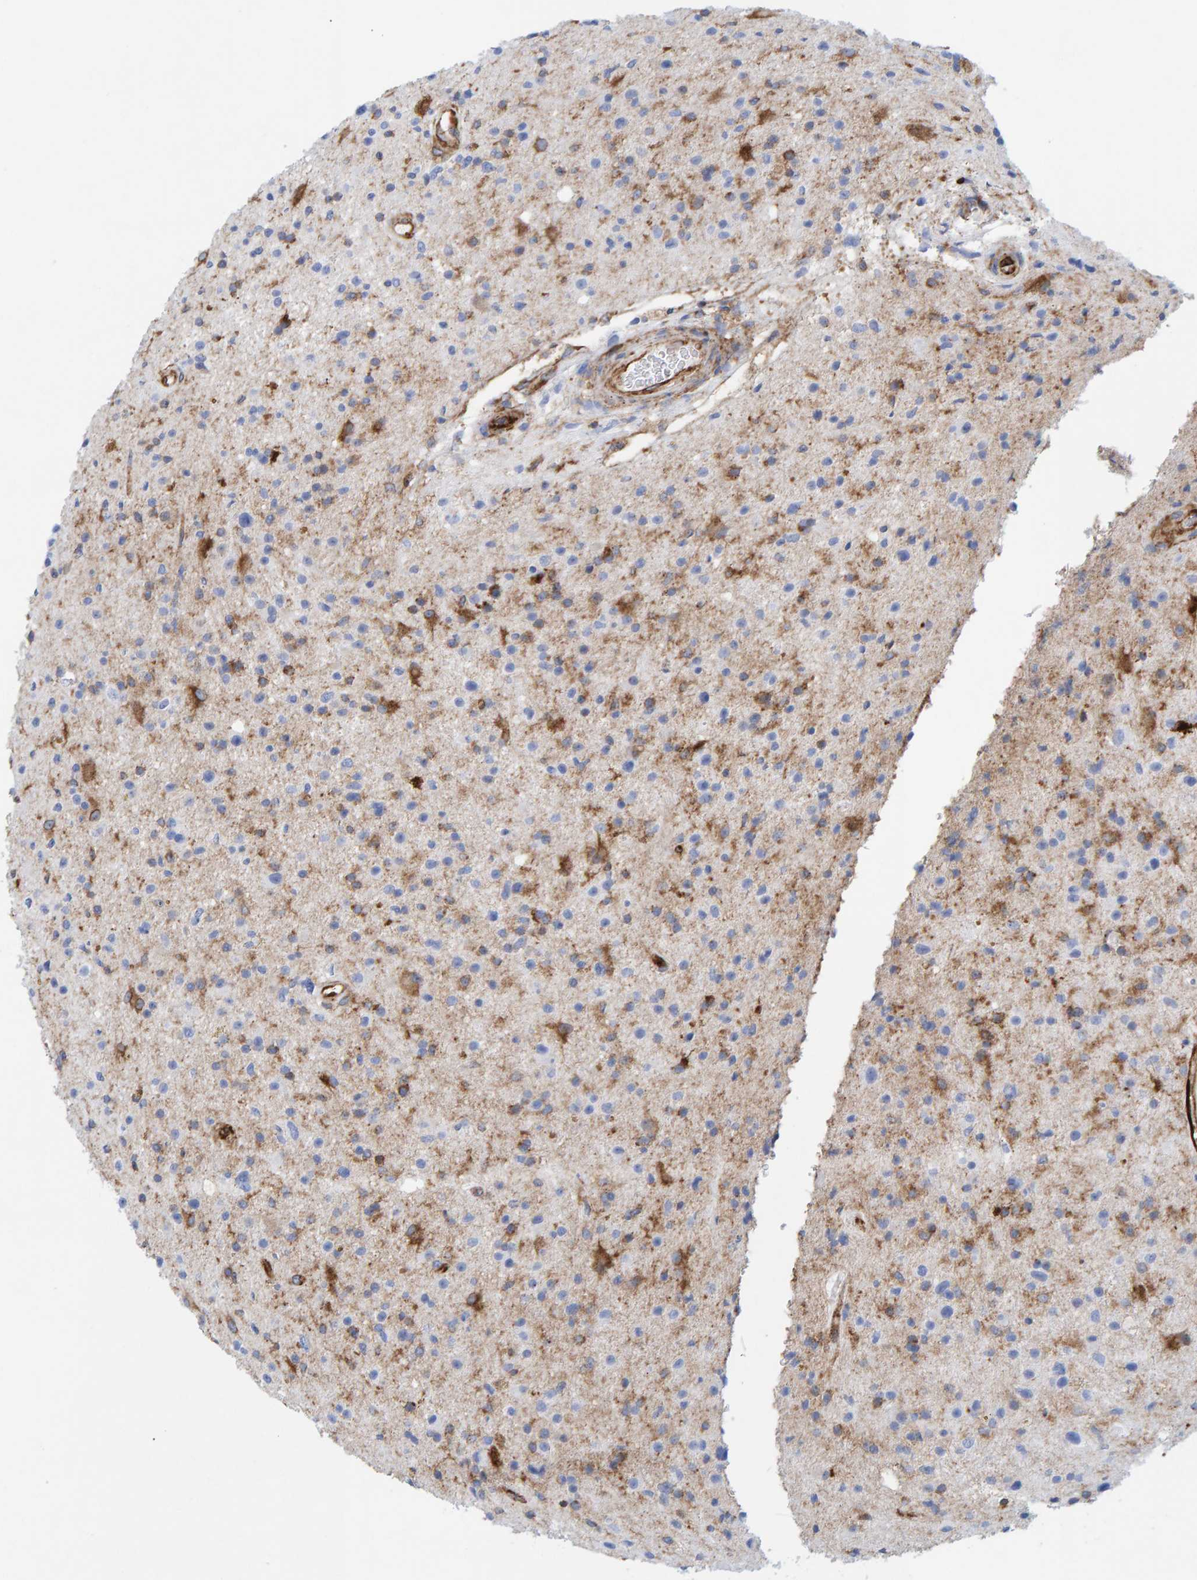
{"staining": {"intensity": "moderate", "quantity": "<25%", "location": "cytoplasmic/membranous"}, "tissue": "glioma", "cell_type": "Tumor cells", "image_type": "cancer", "snomed": [{"axis": "morphology", "description": "Glioma, malignant, High grade"}, {"axis": "topography", "description": "Brain"}], "caption": "An immunohistochemistry (IHC) histopathology image of tumor tissue is shown. Protein staining in brown highlights moderate cytoplasmic/membranous positivity in malignant glioma (high-grade) within tumor cells.", "gene": "MVP", "patient": {"sex": "male", "age": 33}}